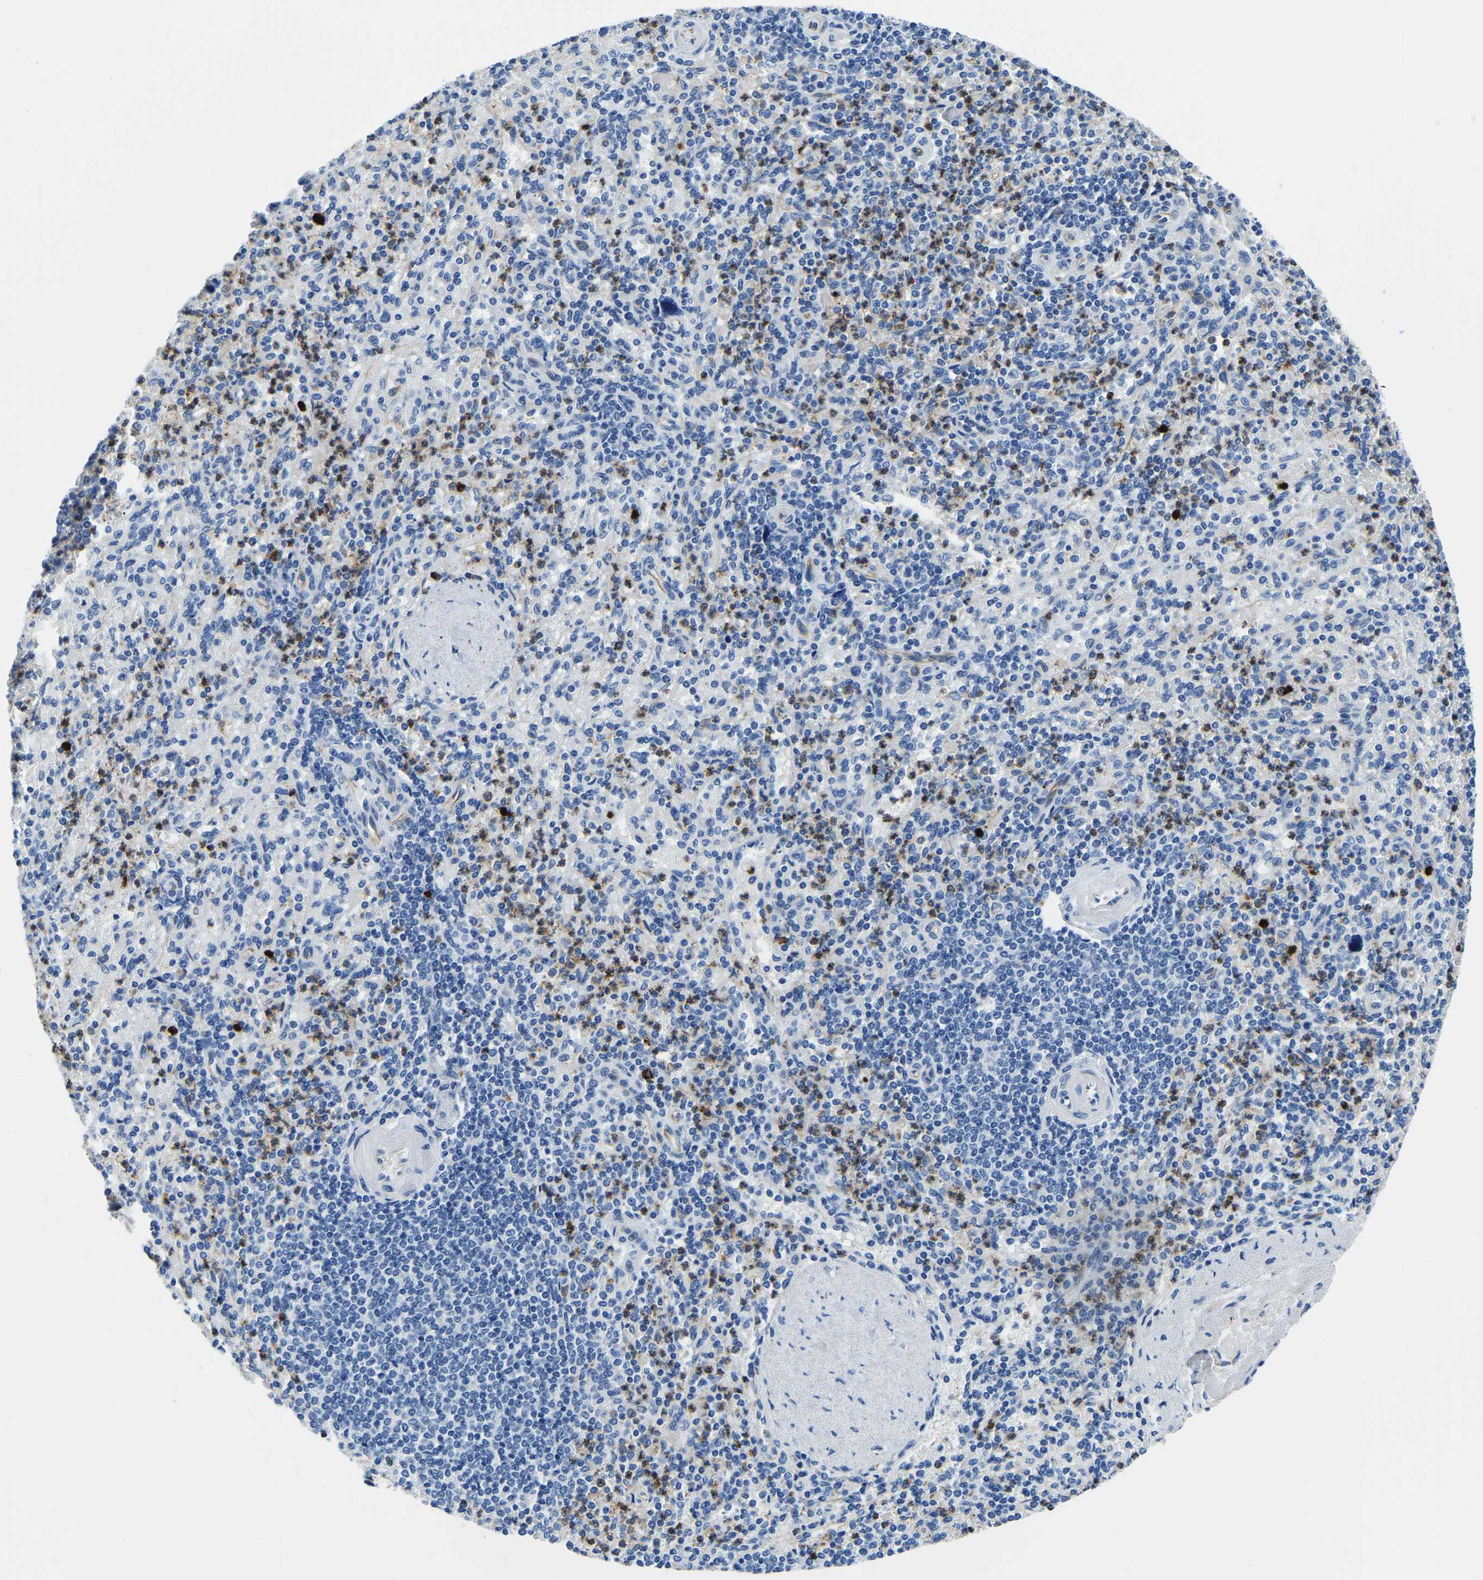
{"staining": {"intensity": "moderate", "quantity": "<25%", "location": "cytoplasmic/membranous"}, "tissue": "spleen", "cell_type": "Cells in red pulp", "image_type": "normal", "snomed": [{"axis": "morphology", "description": "Normal tissue, NOS"}, {"axis": "topography", "description": "Spleen"}], "caption": "Protein expression analysis of normal spleen demonstrates moderate cytoplasmic/membranous staining in about <25% of cells in red pulp. (brown staining indicates protein expression, while blue staining denotes nuclei).", "gene": "MS4A3", "patient": {"sex": "female", "age": 74}}